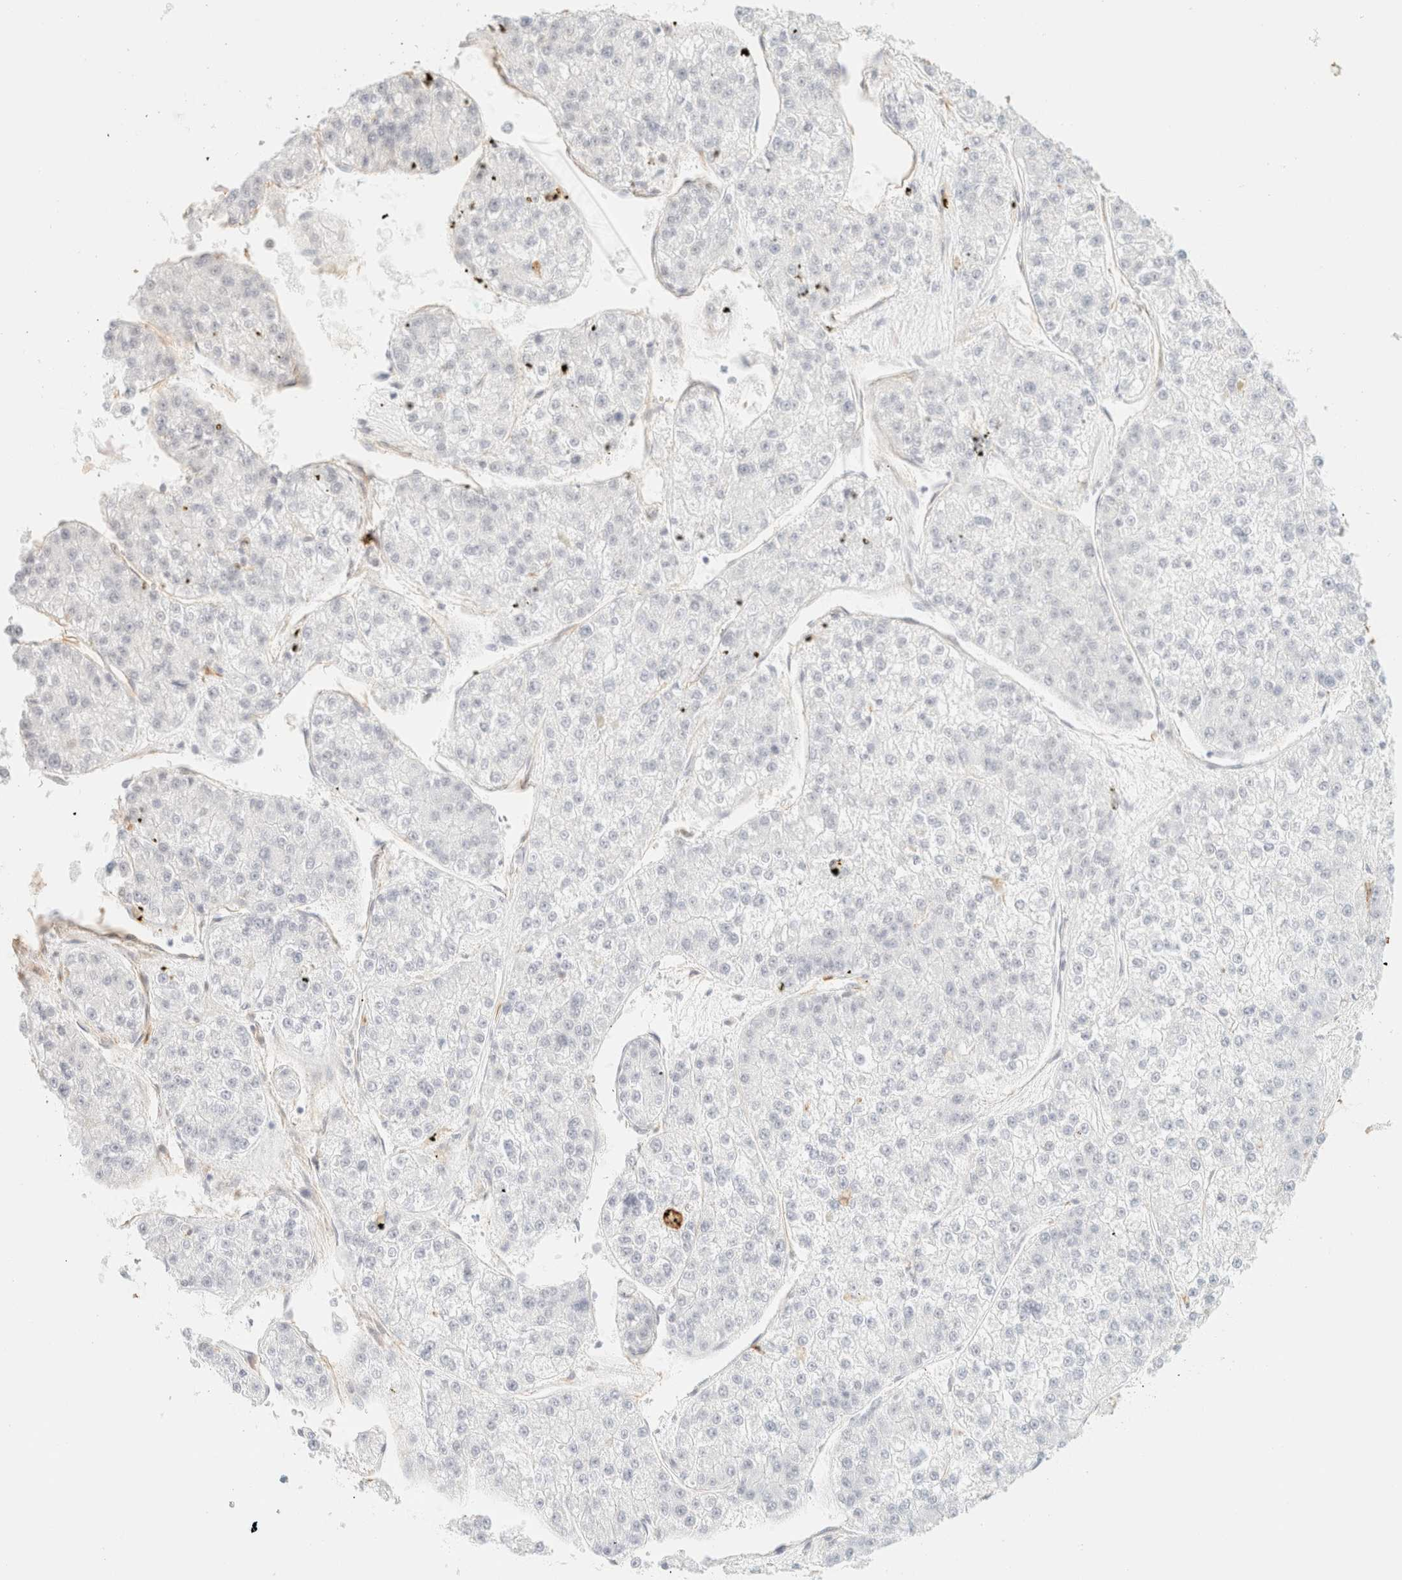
{"staining": {"intensity": "negative", "quantity": "none", "location": "none"}, "tissue": "liver cancer", "cell_type": "Tumor cells", "image_type": "cancer", "snomed": [{"axis": "morphology", "description": "Carcinoma, Hepatocellular, NOS"}, {"axis": "topography", "description": "Liver"}], "caption": "Immunohistochemistry of liver hepatocellular carcinoma reveals no positivity in tumor cells.", "gene": "ZSCAN18", "patient": {"sex": "female", "age": 73}}